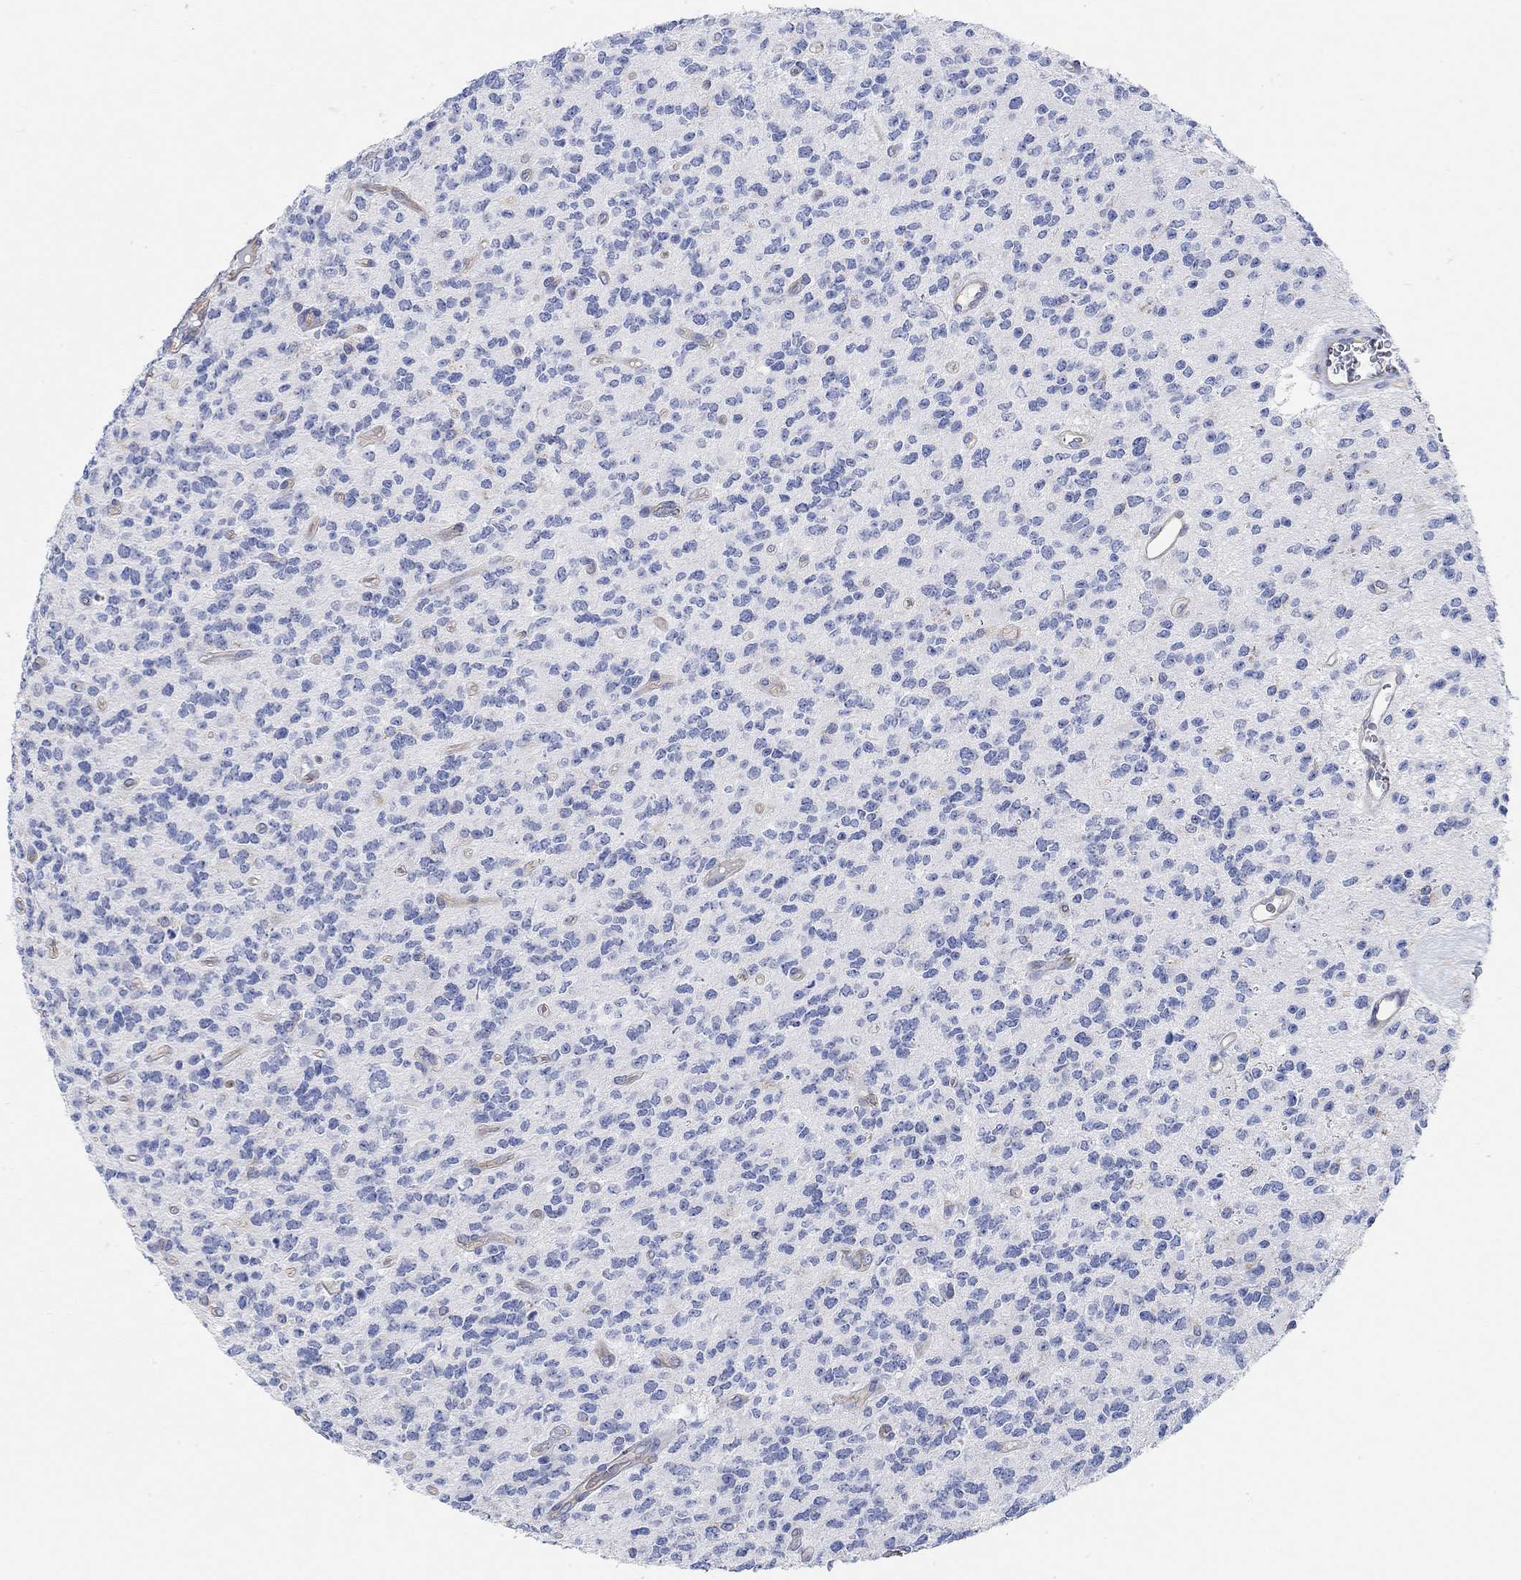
{"staining": {"intensity": "negative", "quantity": "none", "location": "none"}, "tissue": "glioma", "cell_type": "Tumor cells", "image_type": "cancer", "snomed": [{"axis": "morphology", "description": "Glioma, malignant, Low grade"}, {"axis": "topography", "description": "Brain"}], "caption": "IHC image of neoplastic tissue: human glioma stained with DAB shows no significant protein expression in tumor cells.", "gene": "RGS1", "patient": {"sex": "female", "age": 45}}